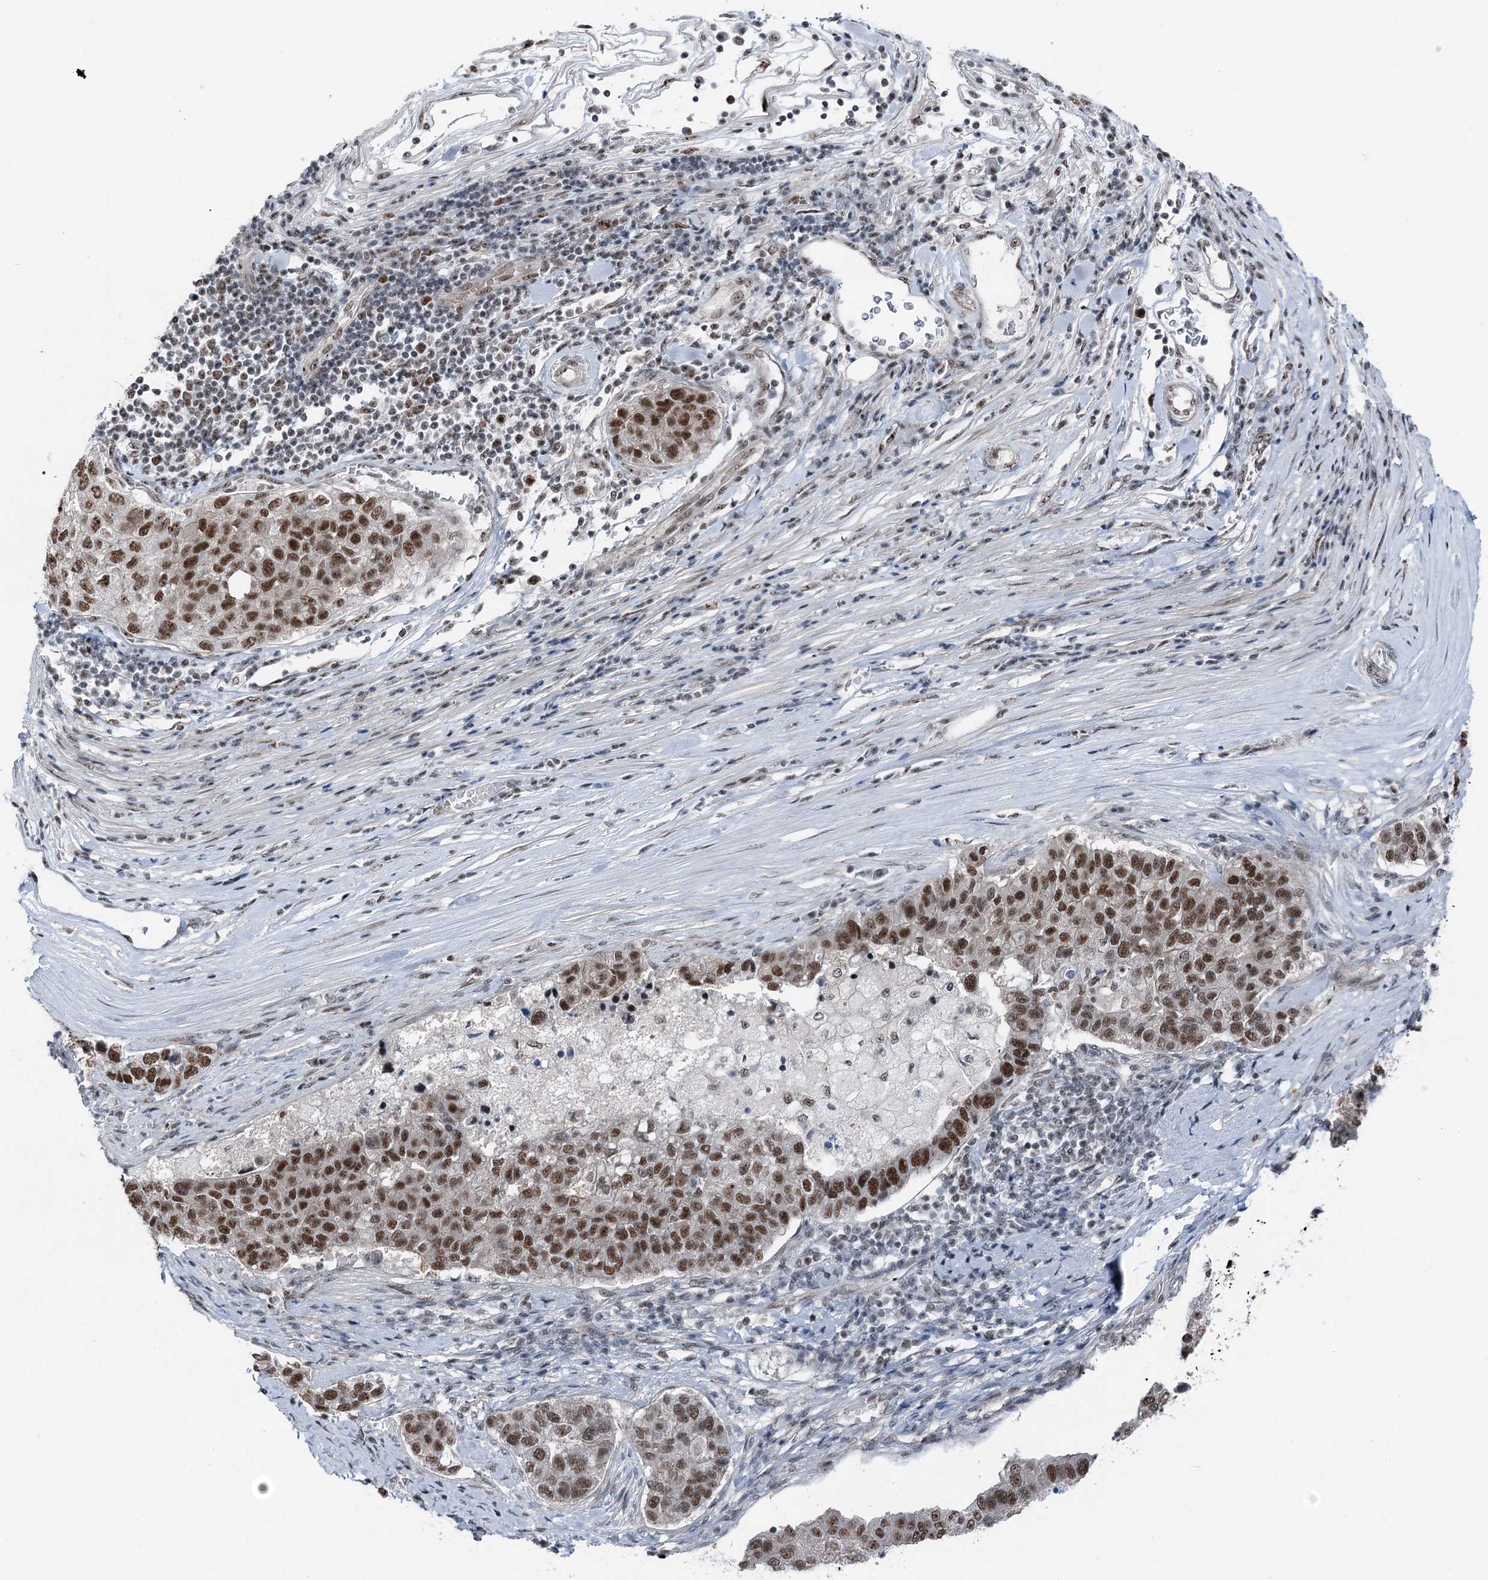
{"staining": {"intensity": "moderate", "quantity": ">75%", "location": "nuclear"}, "tissue": "pancreatic cancer", "cell_type": "Tumor cells", "image_type": "cancer", "snomed": [{"axis": "morphology", "description": "Adenocarcinoma, NOS"}, {"axis": "topography", "description": "Pancreas"}], "caption": "This histopathology image reveals pancreatic cancer stained with immunohistochemistry to label a protein in brown. The nuclear of tumor cells show moderate positivity for the protein. Nuclei are counter-stained blue.", "gene": "POLR2H", "patient": {"sex": "female", "age": 61}}